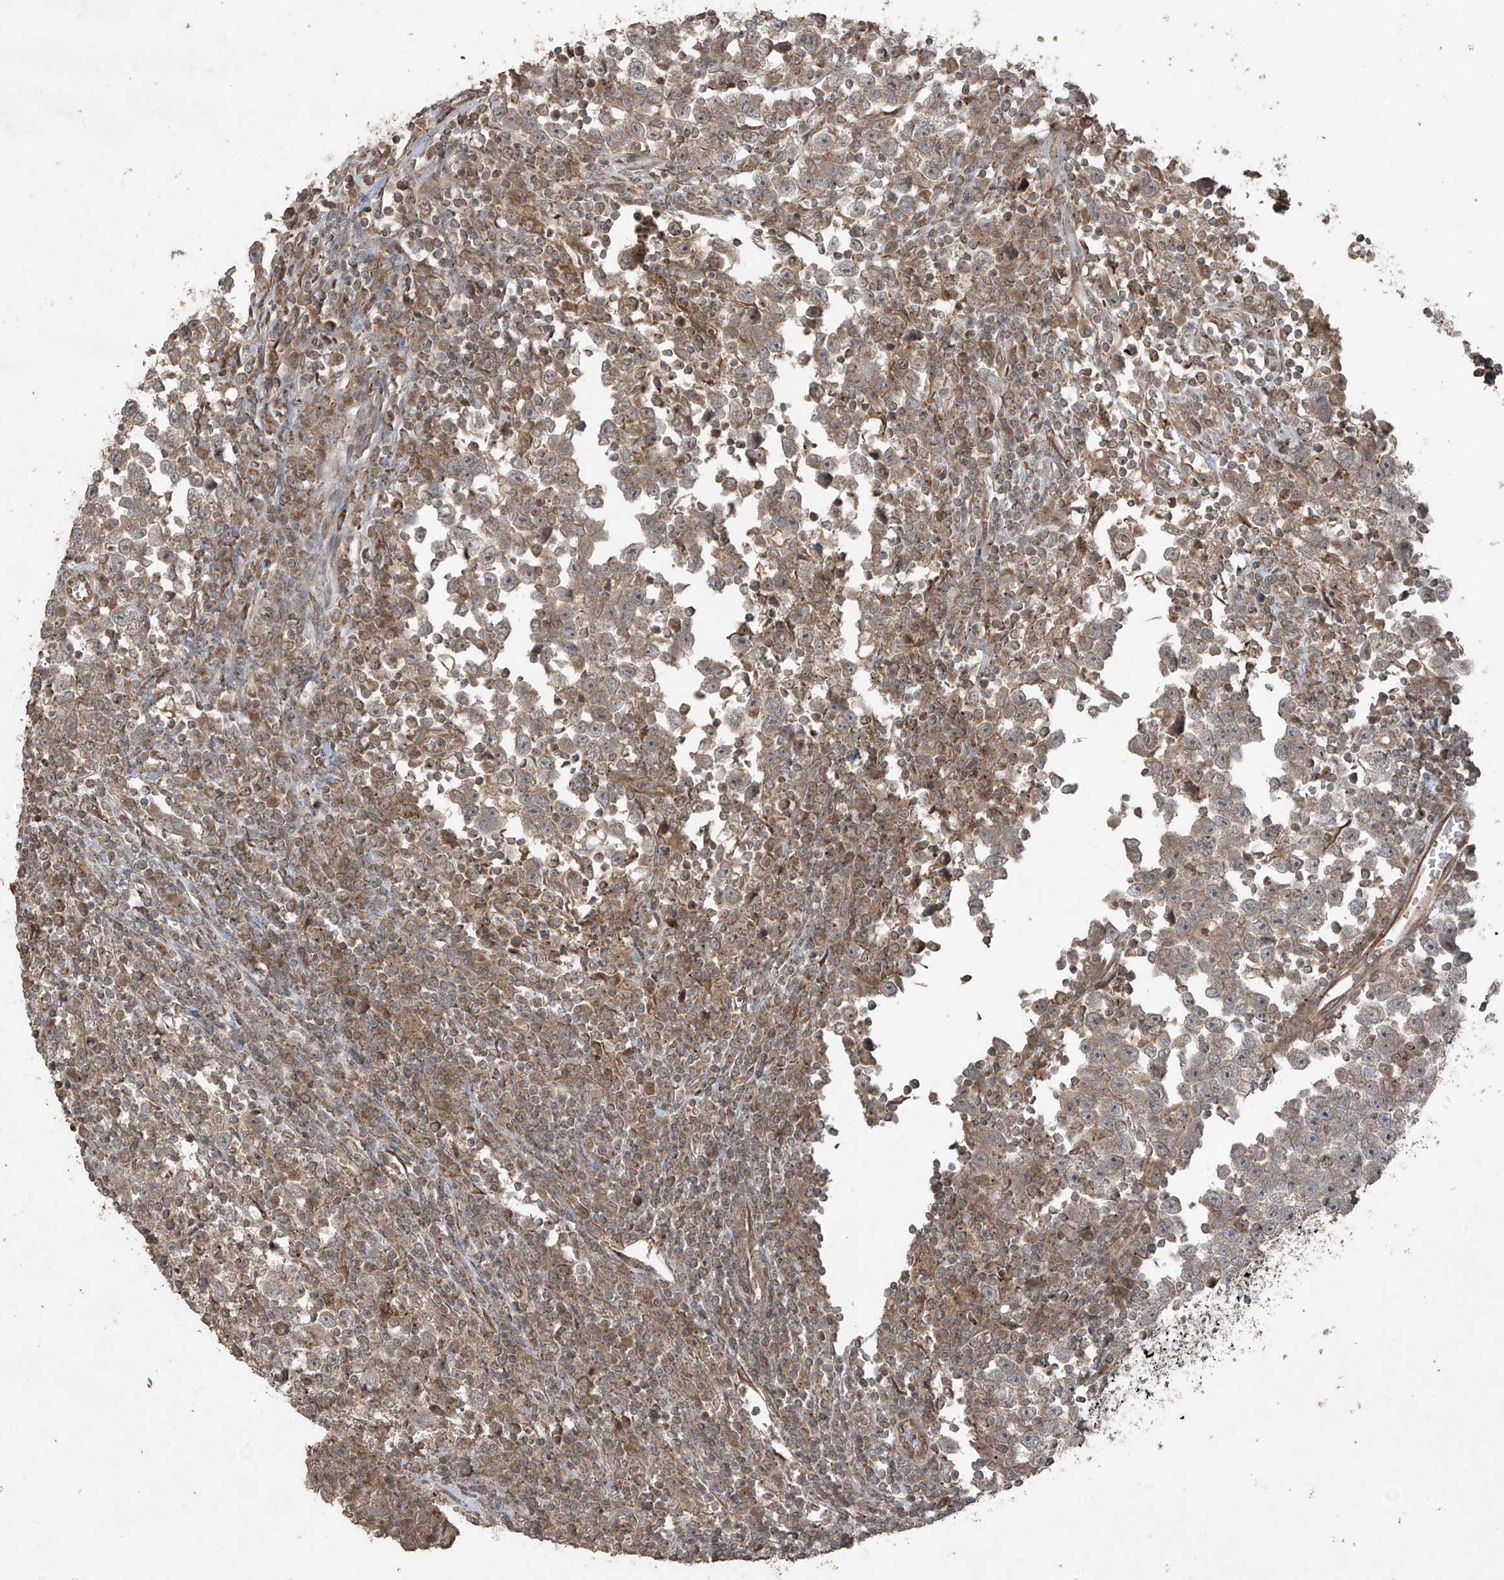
{"staining": {"intensity": "weak", "quantity": ">75%", "location": "cytoplasmic/membranous"}, "tissue": "testis cancer", "cell_type": "Tumor cells", "image_type": "cancer", "snomed": [{"axis": "morphology", "description": "Normal tissue, NOS"}, {"axis": "morphology", "description": "Seminoma, NOS"}, {"axis": "topography", "description": "Testis"}], "caption": "Immunohistochemistry (IHC) micrograph of neoplastic tissue: seminoma (testis) stained using immunohistochemistry shows low levels of weak protein expression localized specifically in the cytoplasmic/membranous of tumor cells, appearing as a cytoplasmic/membranous brown color.", "gene": "PGPEP1", "patient": {"sex": "male", "age": 43}}